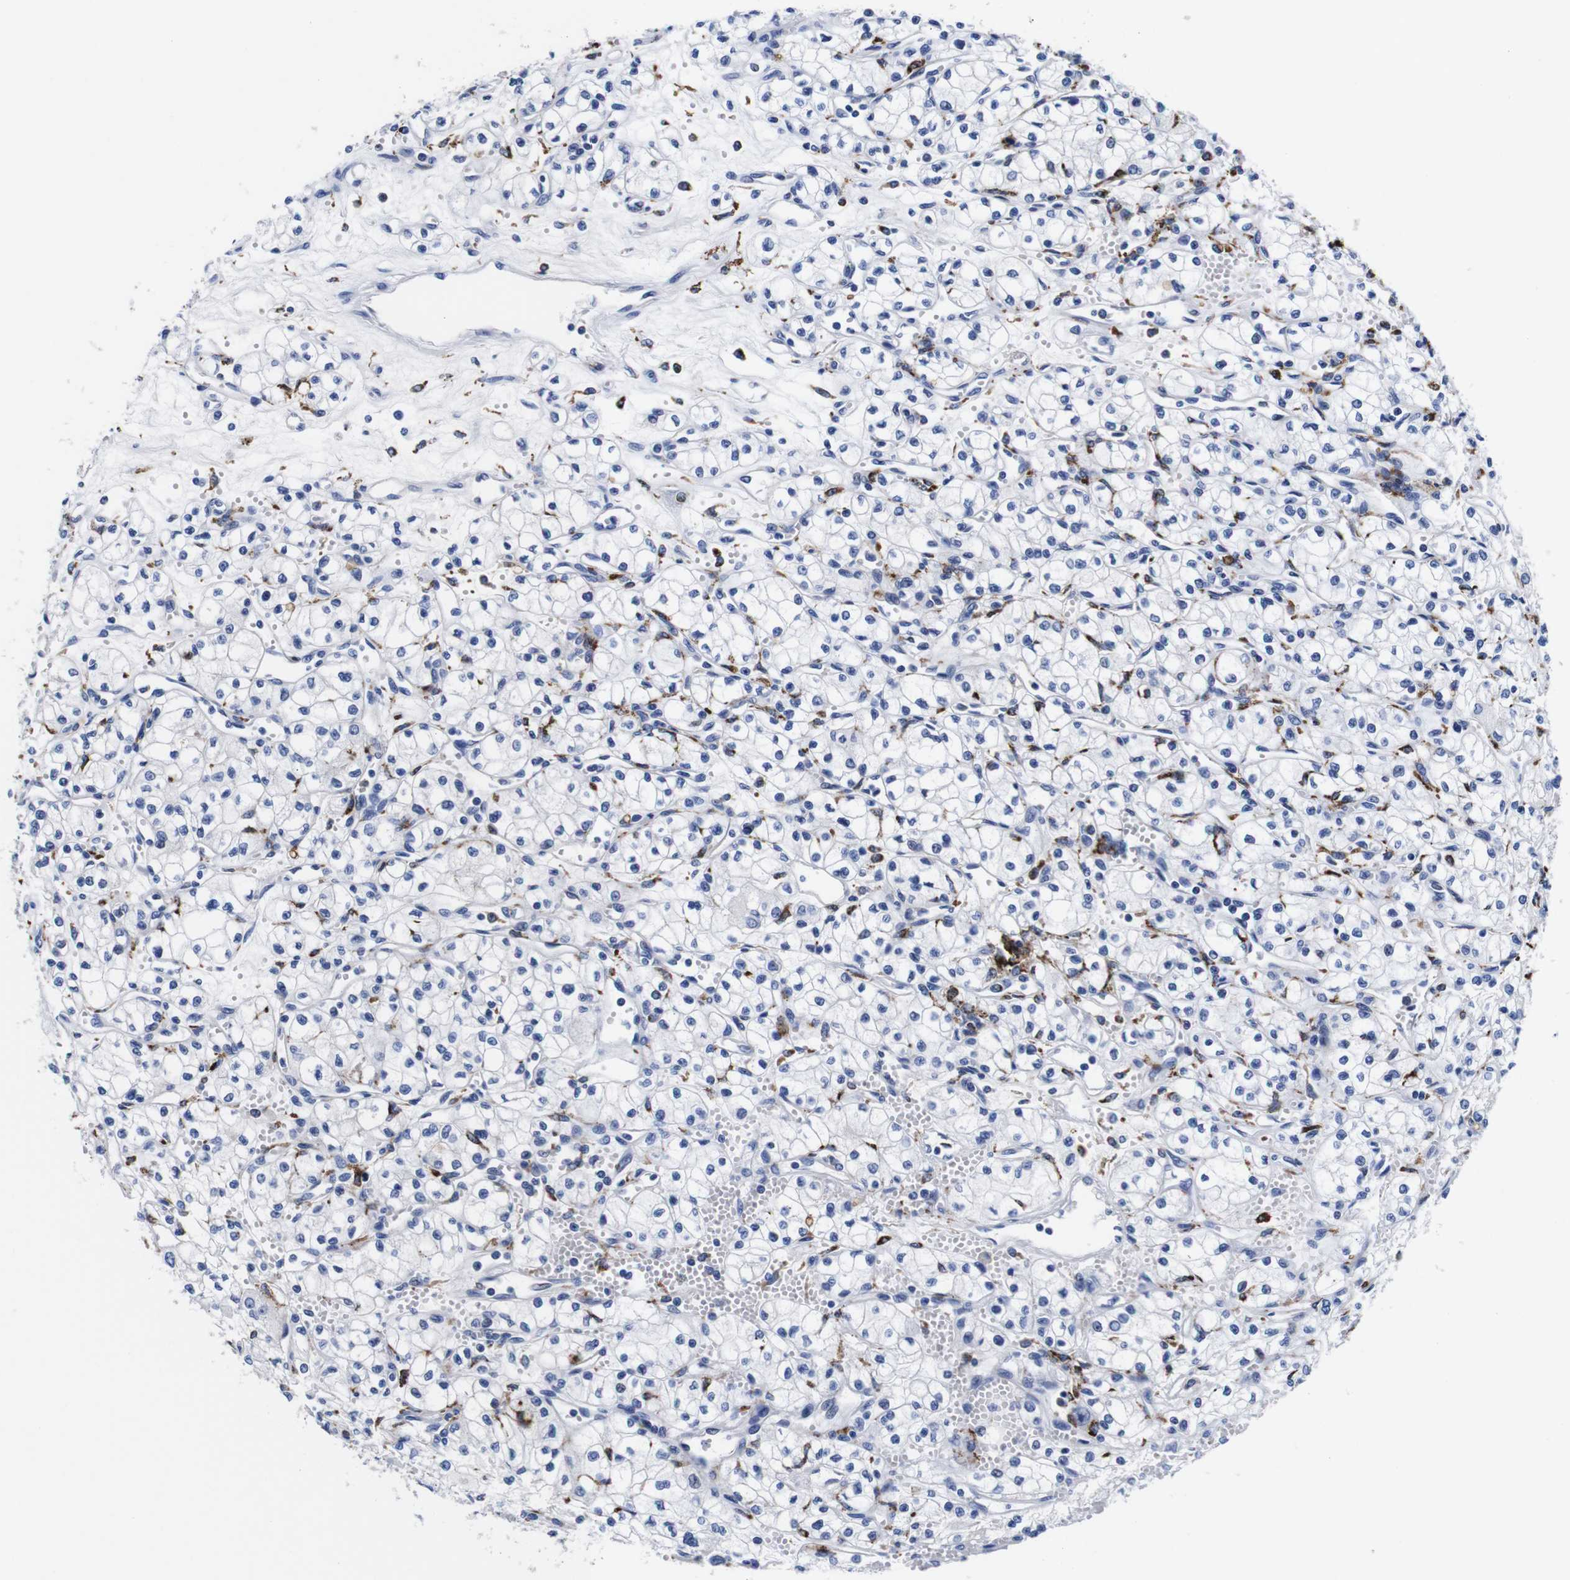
{"staining": {"intensity": "negative", "quantity": "none", "location": "none"}, "tissue": "renal cancer", "cell_type": "Tumor cells", "image_type": "cancer", "snomed": [{"axis": "morphology", "description": "Normal tissue, NOS"}, {"axis": "morphology", "description": "Adenocarcinoma, NOS"}, {"axis": "topography", "description": "Kidney"}], "caption": "This histopathology image is of renal adenocarcinoma stained with immunohistochemistry to label a protein in brown with the nuclei are counter-stained blue. There is no expression in tumor cells.", "gene": "HLA-DMB", "patient": {"sex": "male", "age": 59}}